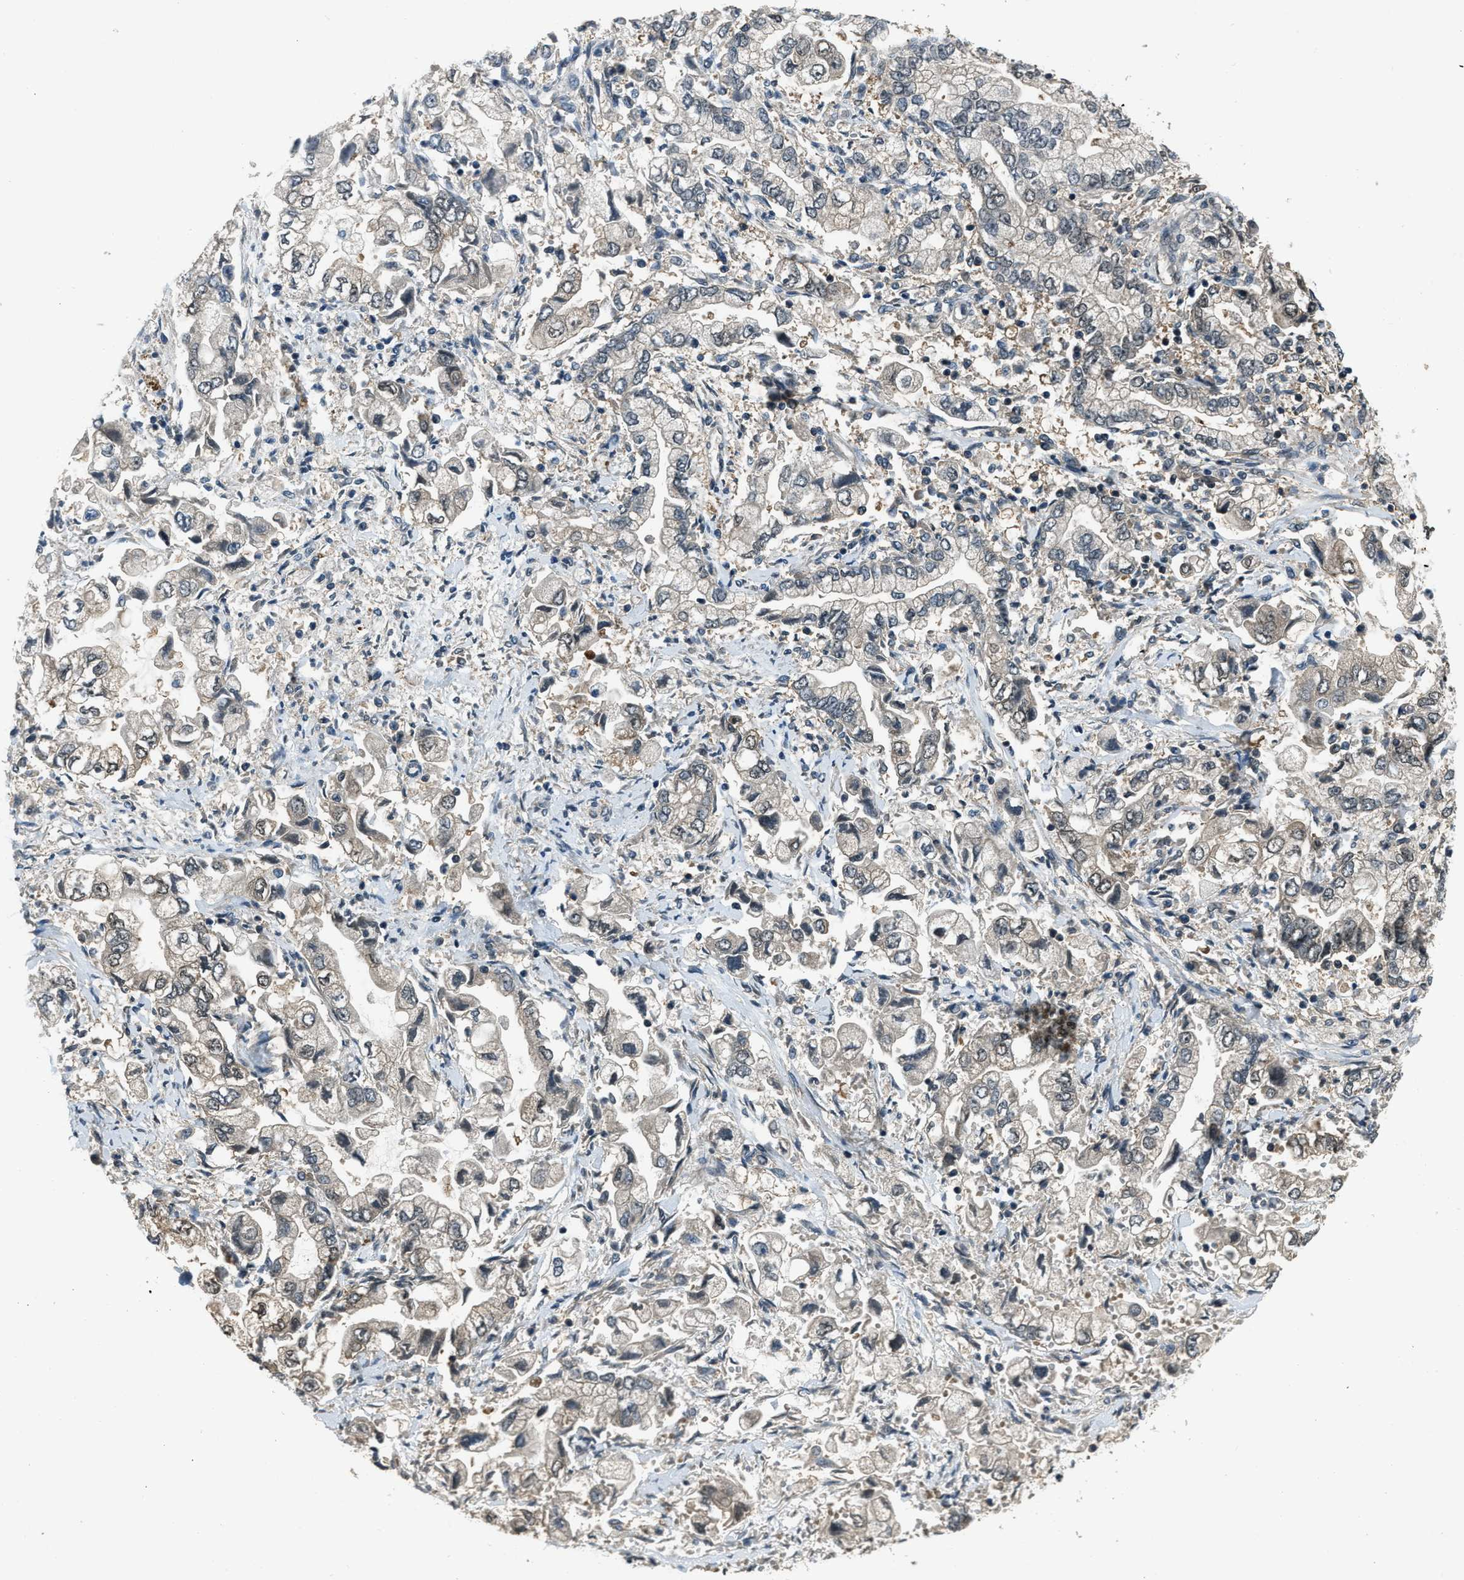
{"staining": {"intensity": "moderate", "quantity": "25%-75%", "location": "cytoplasmic/membranous"}, "tissue": "stomach cancer", "cell_type": "Tumor cells", "image_type": "cancer", "snomed": [{"axis": "morphology", "description": "Normal tissue, NOS"}, {"axis": "morphology", "description": "Adenocarcinoma, NOS"}, {"axis": "topography", "description": "Stomach"}], "caption": "DAB immunohistochemical staining of stomach adenocarcinoma shows moderate cytoplasmic/membranous protein positivity in approximately 25%-75% of tumor cells.", "gene": "NUDCD3", "patient": {"sex": "male", "age": 62}}